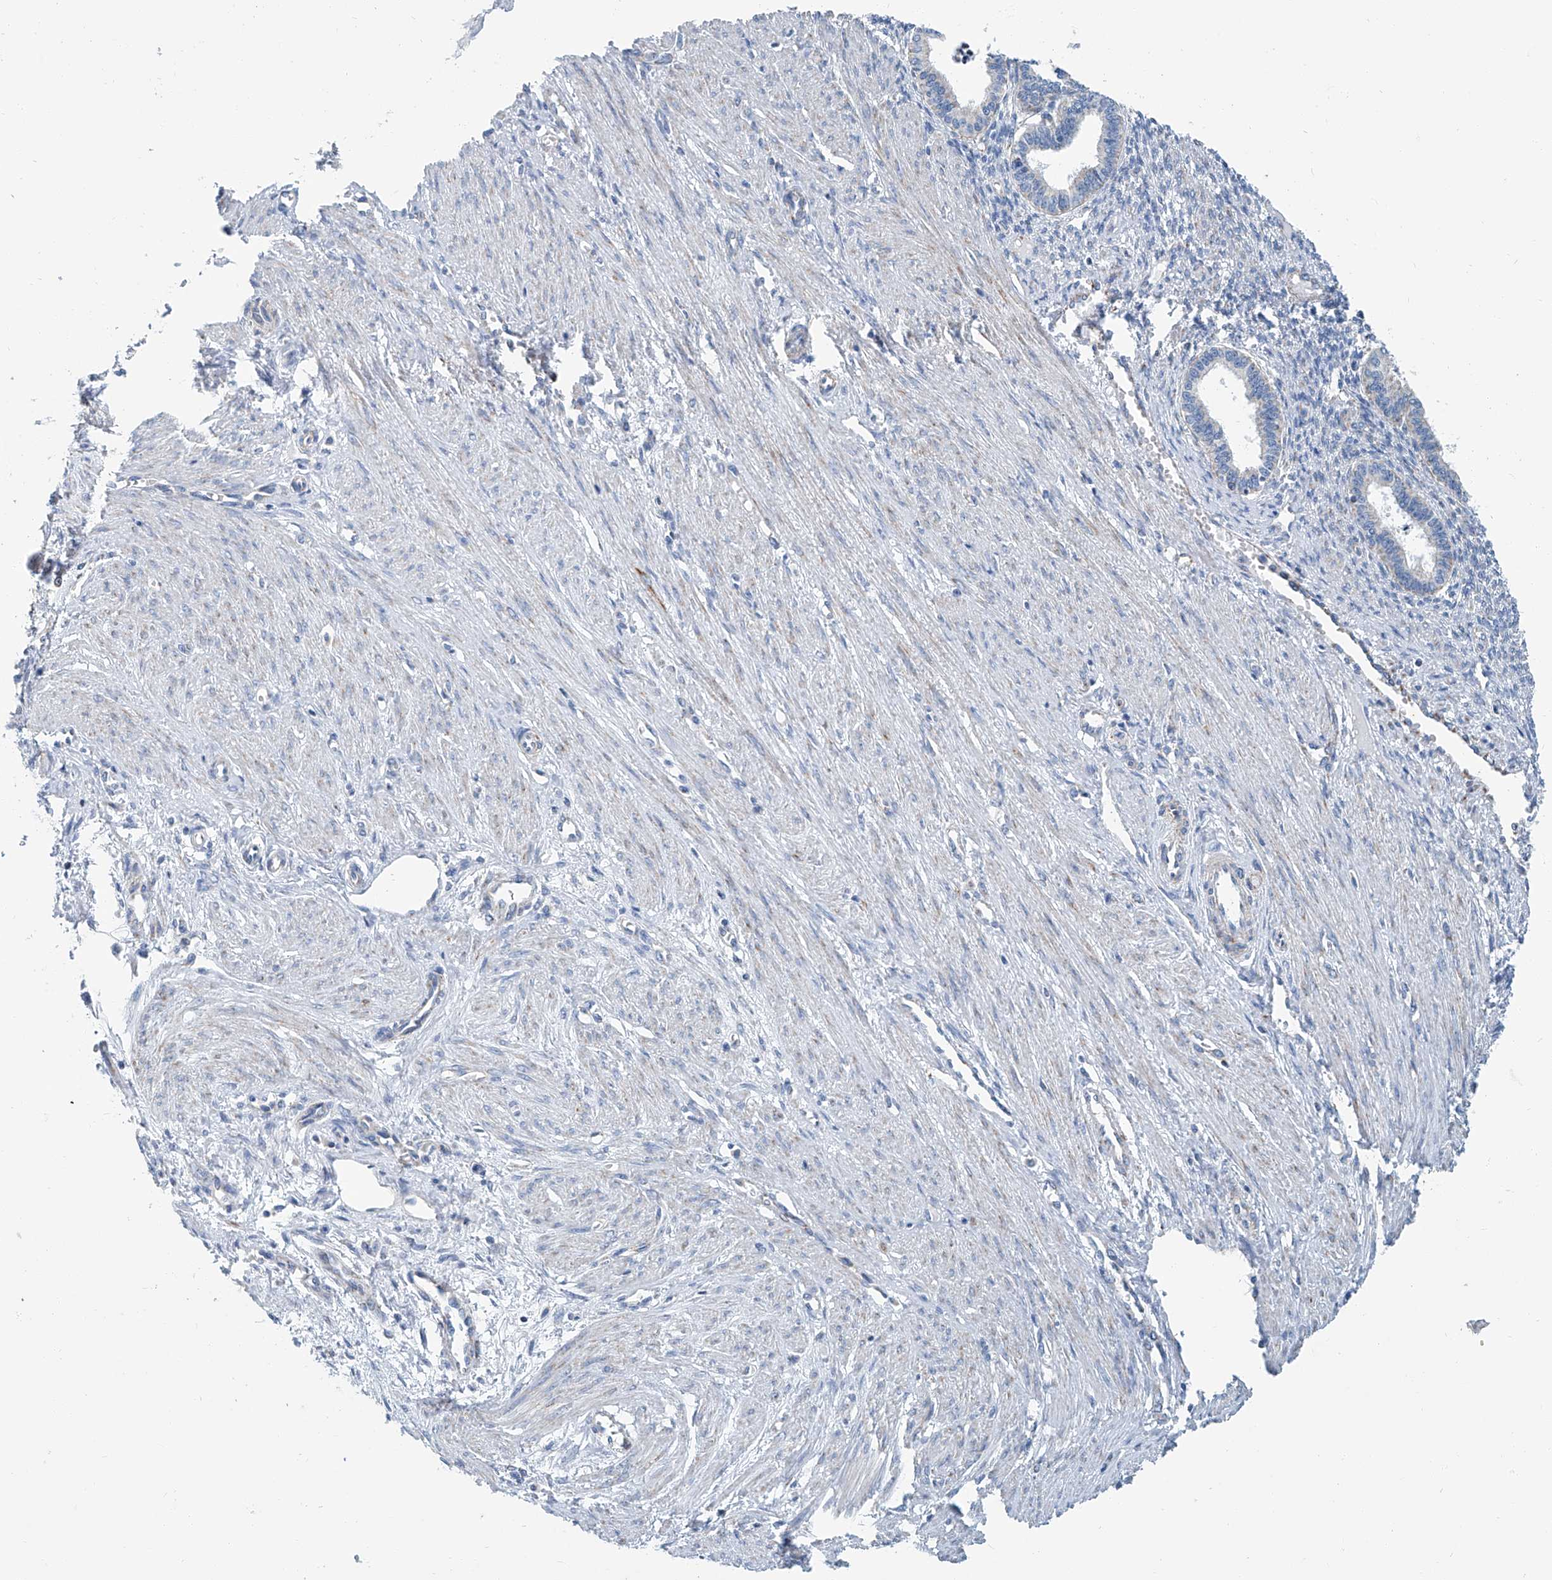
{"staining": {"intensity": "negative", "quantity": "none", "location": "none"}, "tissue": "endometrium", "cell_type": "Cells in endometrial stroma", "image_type": "normal", "snomed": [{"axis": "morphology", "description": "Normal tissue, NOS"}, {"axis": "topography", "description": "Endometrium"}], "caption": "Cells in endometrial stroma are negative for brown protein staining in benign endometrium. (DAB (3,3'-diaminobenzidine) immunohistochemistry (IHC) with hematoxylin counter stain).", "gene": "MT", "patient": {"sex": "female", "age": 33}}